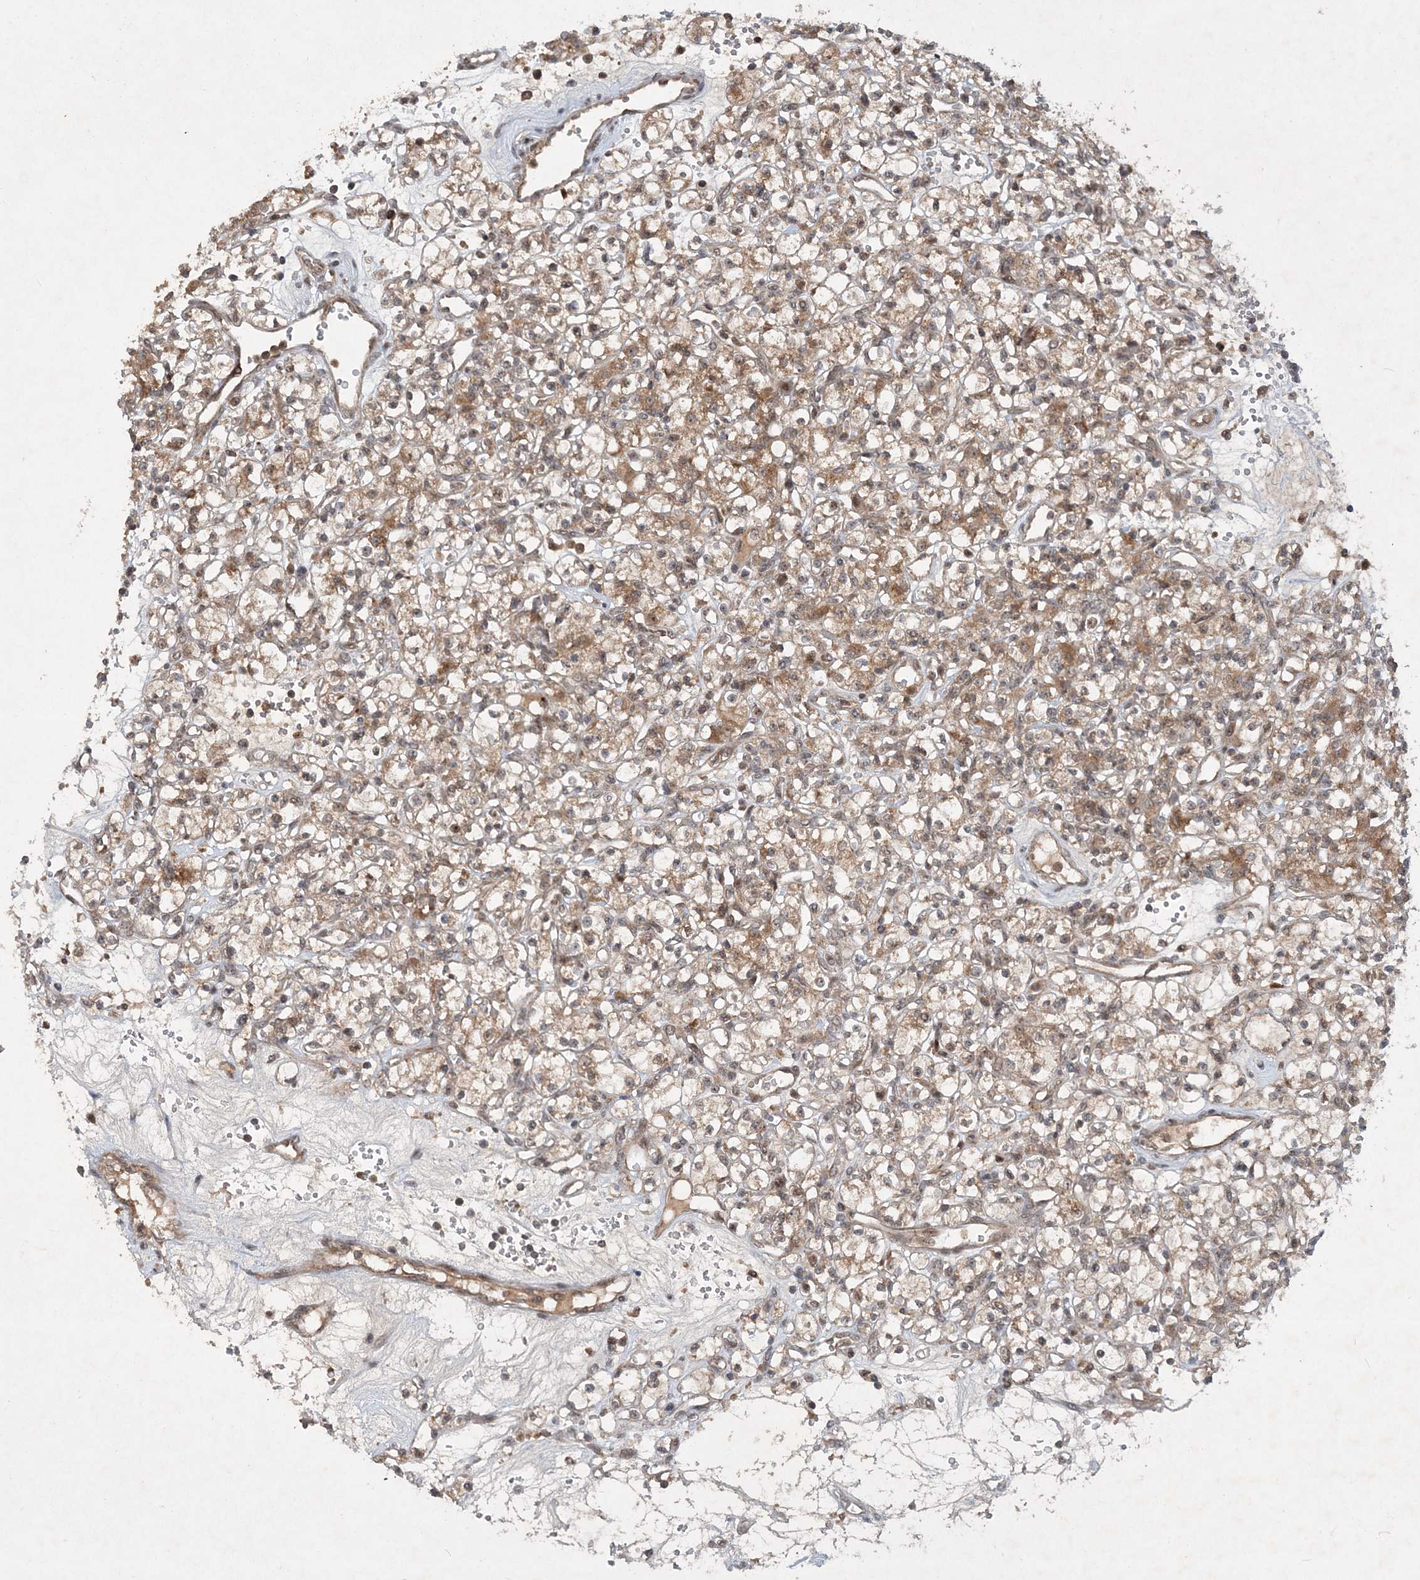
{"staining": {"intensity": "moderate", "quantity": "25%-75%", "location": "cytoplasmic/membranous"}, "tissue": "renal cancer", "cell_type": "Tumor cells", "image_type": "cancer", "snomed": [{"axis": "morphology", "description": "Adenocarcinoma, NOS"}, {"axis": "topography", "description": "Kidney"}], "caption": "IHC image of neoplastic tissue: renal cancer (adenocarcinoma) stained using immunohistochemistry (IHC) displays medium levels of moderate protein expression localized specifically in the cytoplasmic/membranous of tumor cells, appearing as a cytoplasmic/membranous brown color.", "gene": "UBR3", "patient": {"sex": "female", "age": 59}}